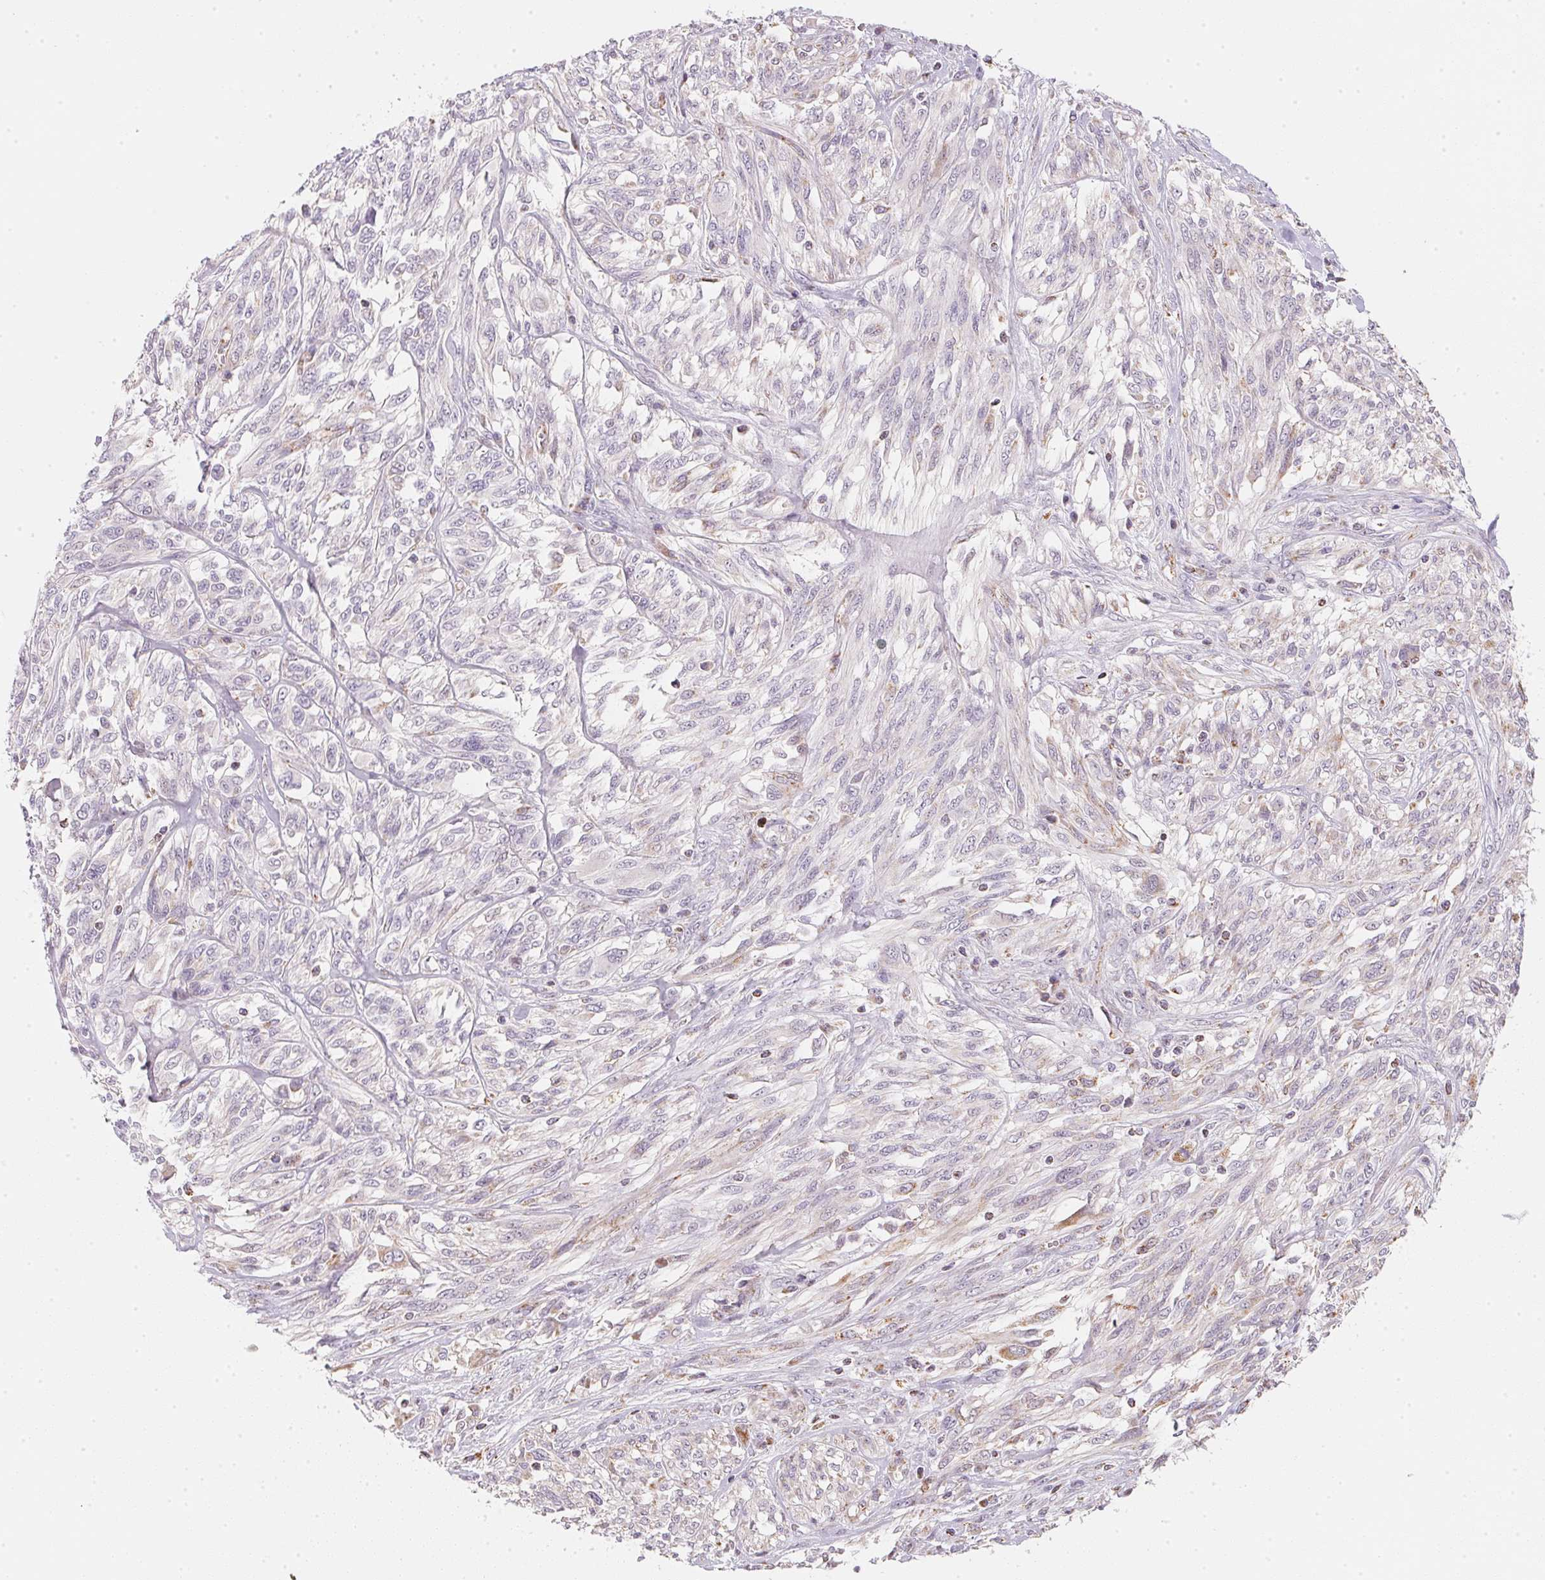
{"staining": {"intensity": "negative", "quantity": "none", "location": "none"}, "tissue": "melanoma", "cell_type": "Tumor cells", "image_type": "cancer", "snomed": [{"axis": "morphology", "description": "Malignant melanoma, NOS"}, {"axis": "topography", "description": "Skin"}], "caption": "This is a photomicrograph of immunohistochemistry (IHC) staining of malignant melanoma, which shows no expression in tumor cells. (Brightfield microscopy of DAB (3,3'-diaminobenzidine) IHC at high magnification).", "gene": "GIPC2", "patient": {"sex": "female", "age": 91}}